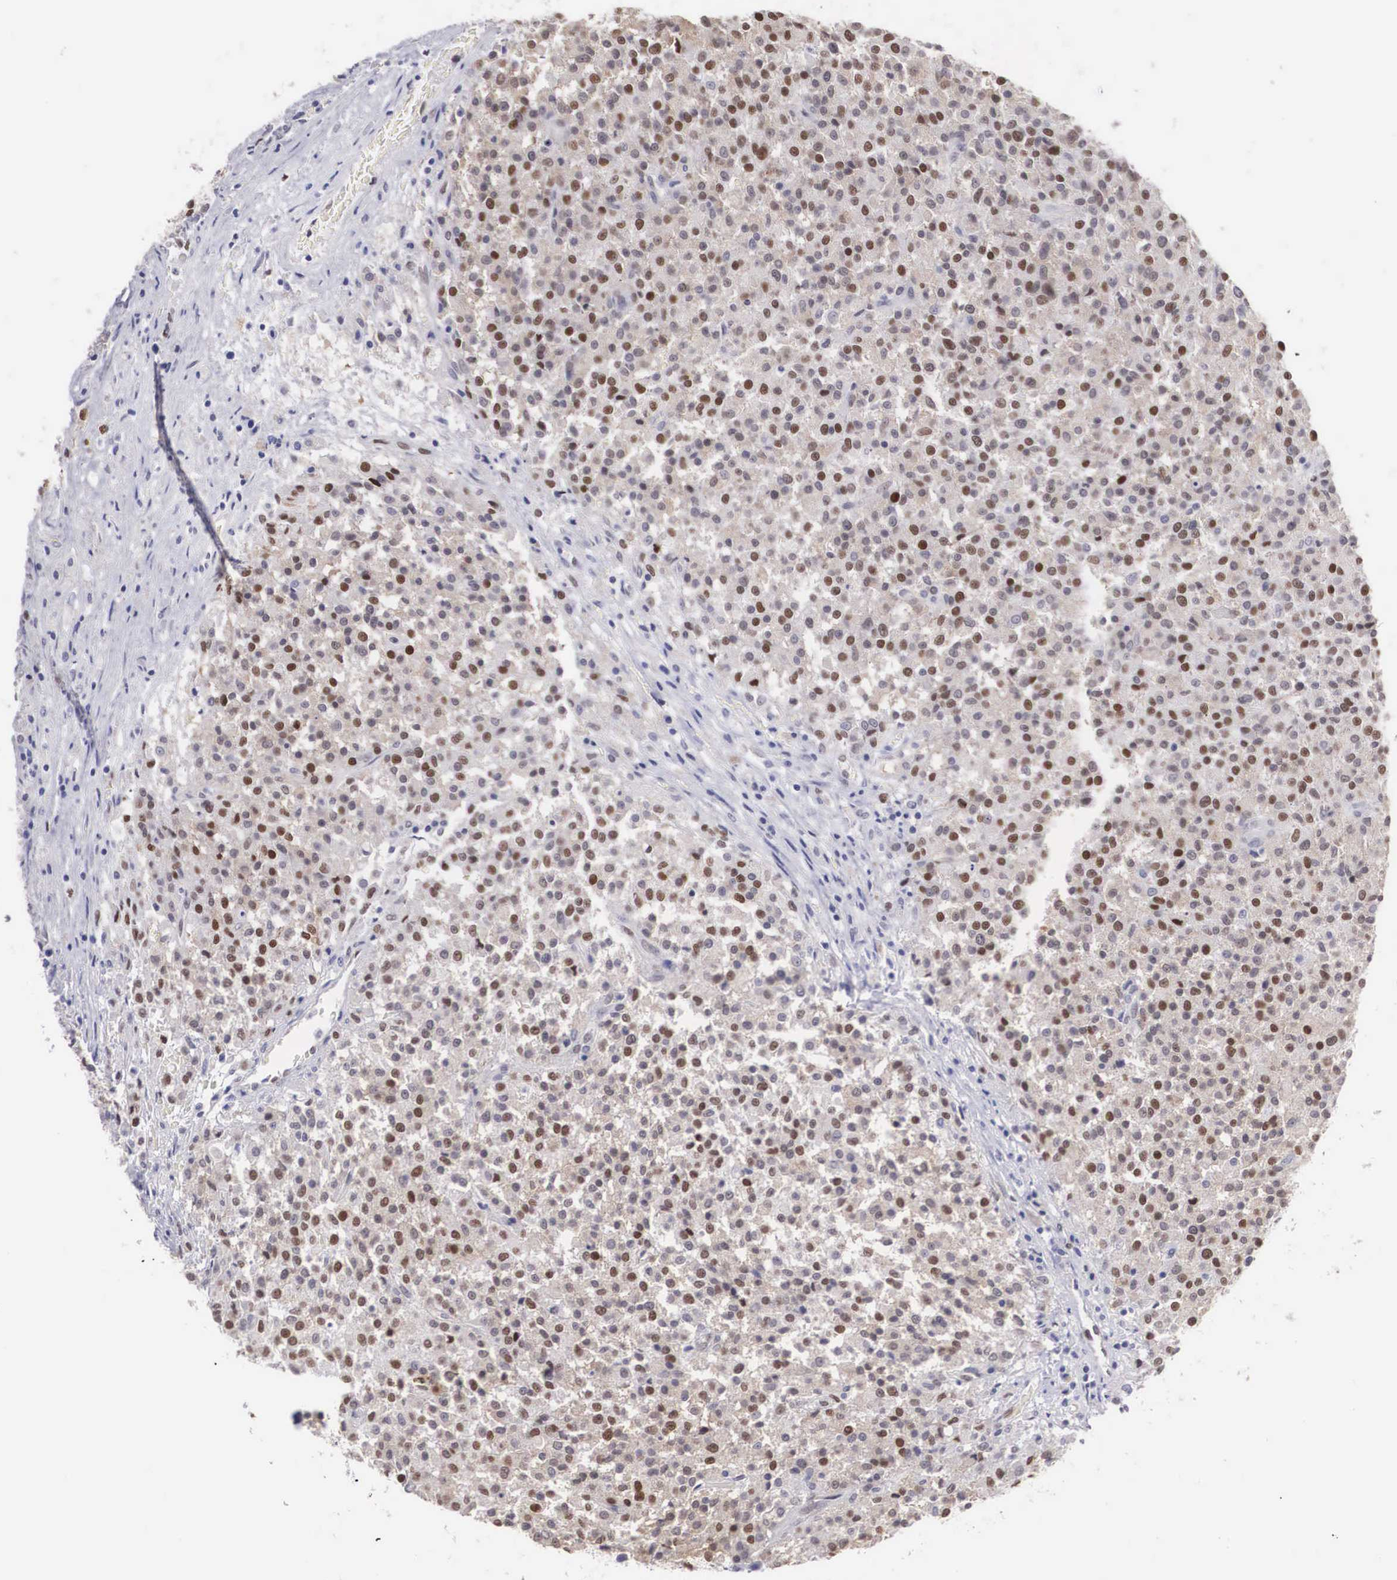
{"staining": {"intensity": "moderate", "quantity": "25%-75%", "location": "nuclear"}, "tissue": "testis cancer", "cell_type": "Tumor cells", "image_type": "cancer", "snomed": [{"axis": "morphology", "description": "Seminoma, NOS"}, {"axis": "topography", "description": "Testis"}], "caption": "Protein staining by IHC reveals moderate nuclear positivity in approximately 25%-75% of tumor cells in testis cancer (seminoma). (DAB (3,3'-diaminobenzidine) IHC with brightfield microscopy, high magnification).", "gene": "HMGN5", "patient": {"sex": "male", "age": 59}}